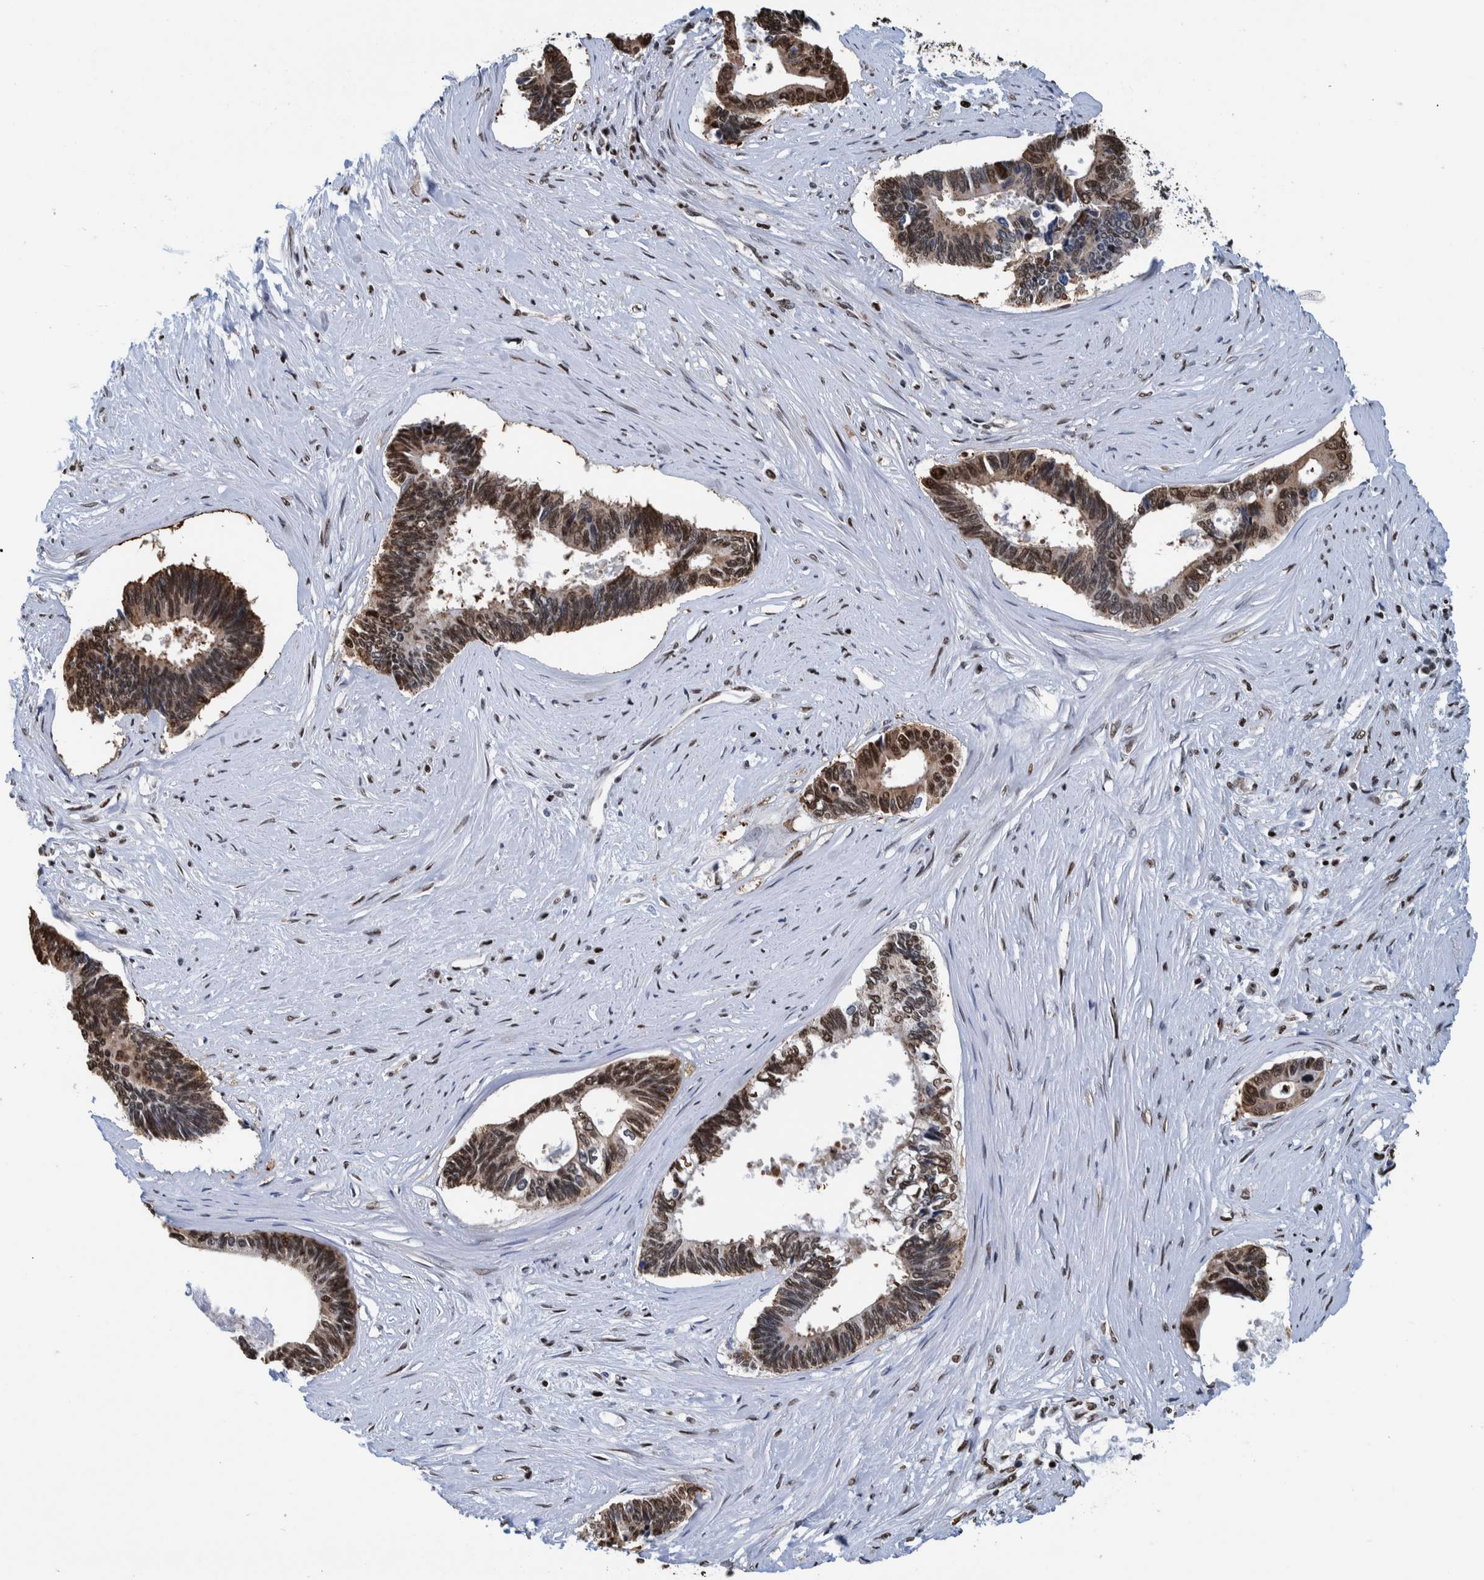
{"staining": {"intensity": "strong", "quantity": ">75%", "location": "cytoplasmic/membranous,nuclear"}, "tissue": "pancreatic cancer", "cell_type": "Tumor cells", "image_type": "cancer", "snomed": [{"axis": "morphology", "description": "Adenocarcinoma, NOS"}, {"axis": "topography", "description": "Pancreas"}], "caption": "Protein positivity by immunohistochemistry (IHC) demonstrates strong cytoplasmic/membranous and nuclear expression in approximately >75% of tumor cells in pancreatic adenocarcinoma. Nuclei are stained in blue.", "gene": "HEATR9", "patient": {"sex": "female", "age": 70}}